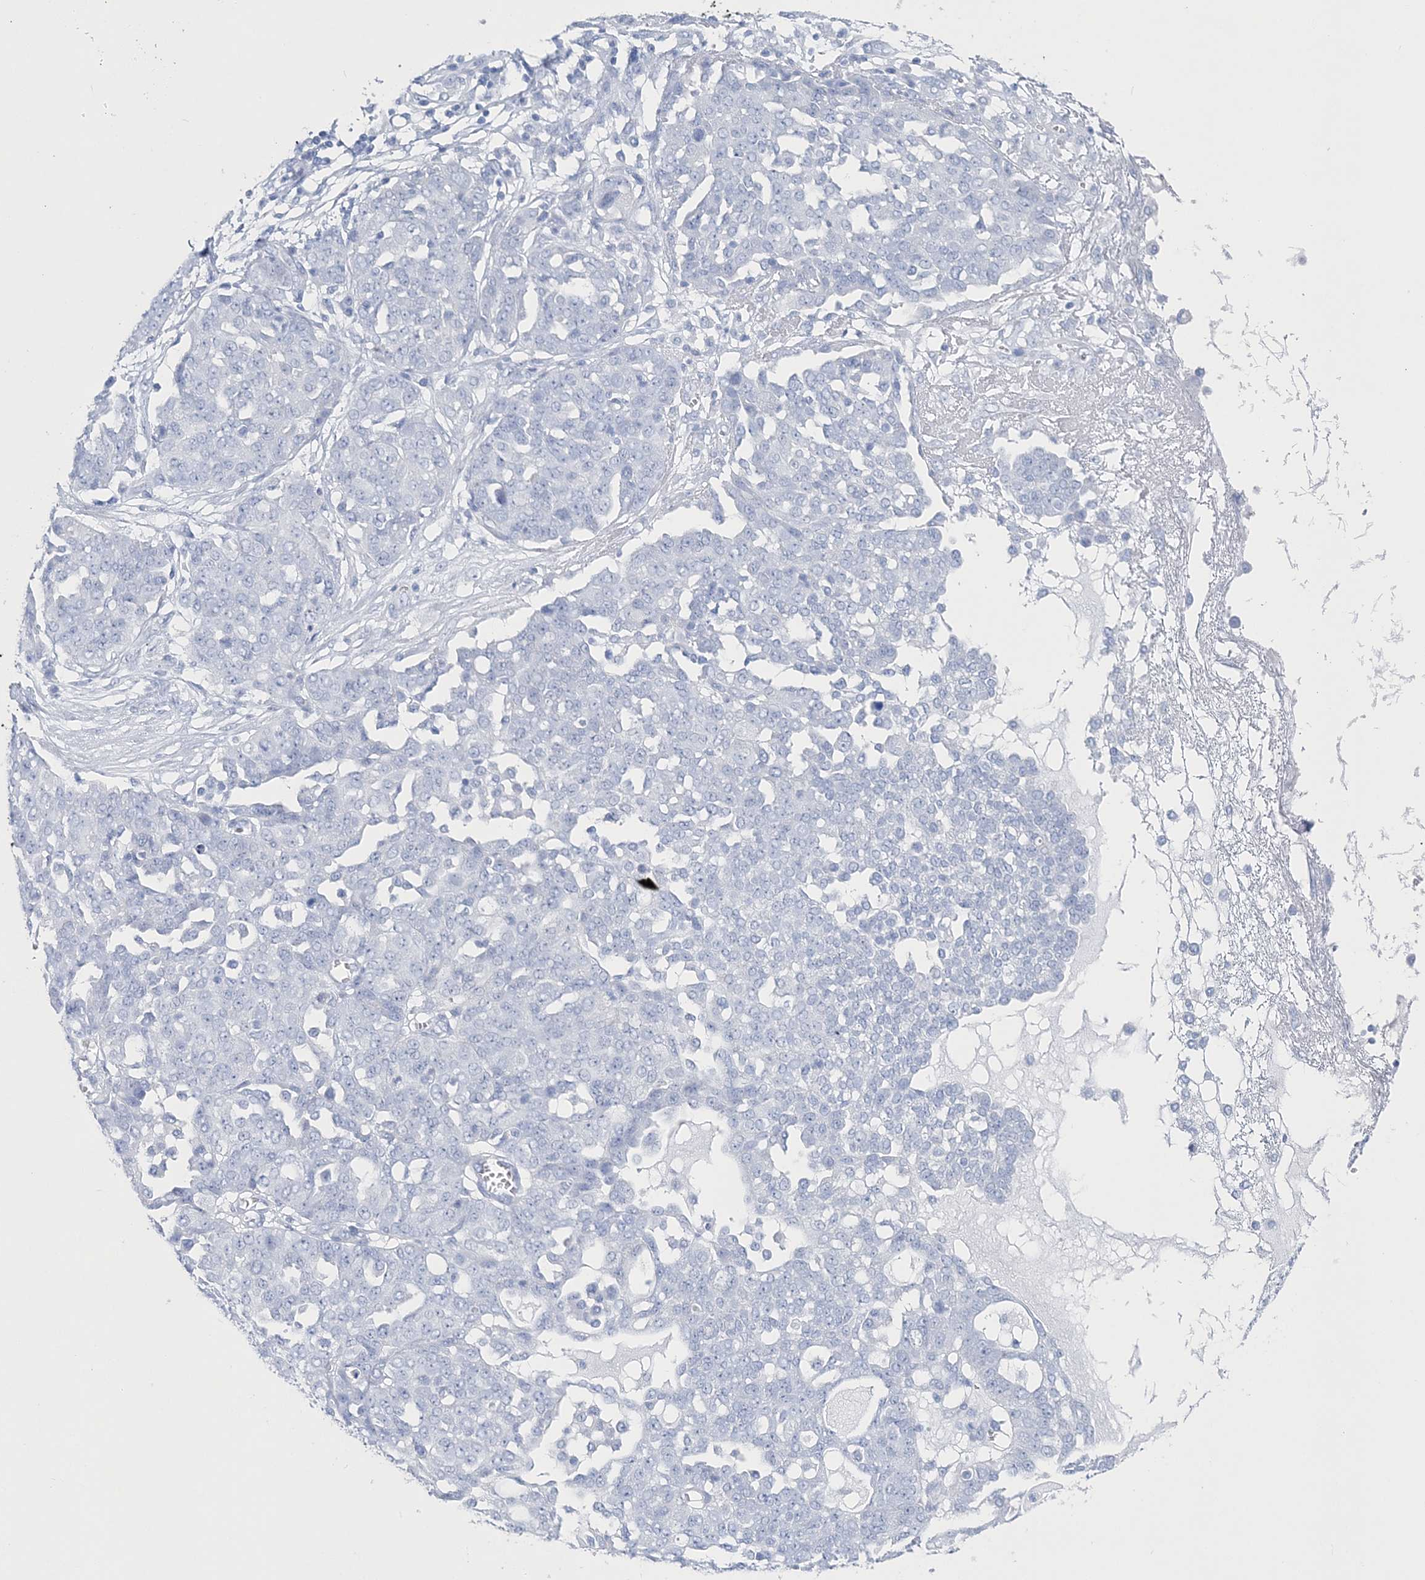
{"staining": {"intensity": "negative", "quantity": "none", "location": "none"}, "tissue": "ovarian cancer", "cell_type": "Tumor cells", "image_type": "cancer", "snomed": [{"axis": "morphology", "description": "Cystadenocarcinoma, serous, NOS"}, {"axis": "topography", "description": "Soft tissue"}, {"axis": "topography", "description": "Ovary"}], "caption": "High power microscopy micrograph of an immunohistochemistry photomicrograph of ovarian cancer, revealing no significant expression in tumor cells.", "gene": "TSPYL6", "patient": {"sex": "female", "age": 57}}